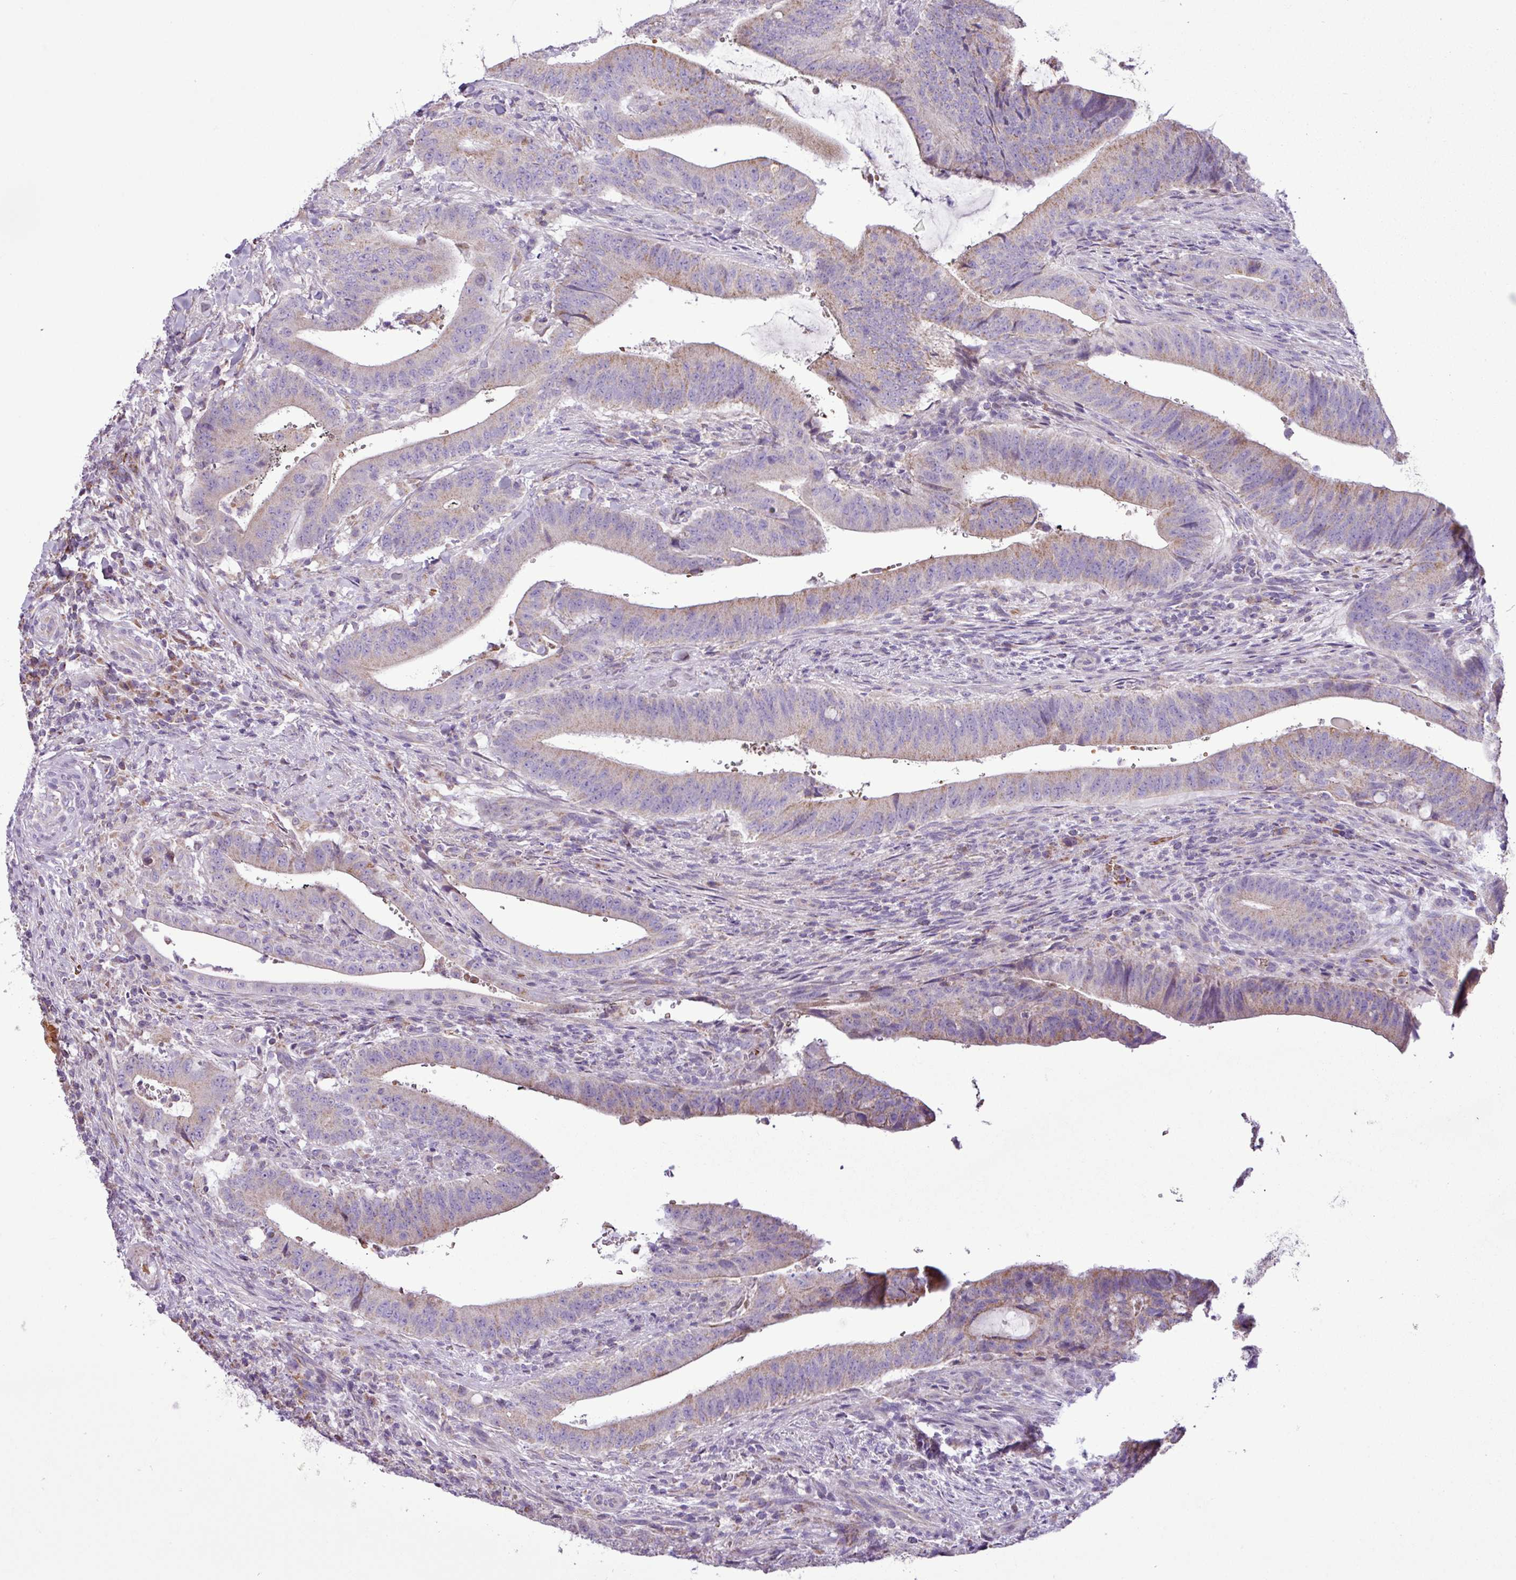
{"staining": {"intensity": "weak", "quantity": "25%-75%", "location": "cytoplasmic/membranous"}, "tissue": "colorectal cancer", "cell_type": "Tumor cells", "image_type": "cancer", "snomed": [{"axis": "morphology", "description": "Adenocarcinoma, NOS"}, {"axis": "topography", "description": "Colon"}], "caption": "Protein staining by immunohistochemistry (IHC) shows weak cytoplasmic/membranous expression in about 25%-75% of tumor cells in adenocarcinoma (colorectal).", "gene": "FAM183A", "patient": {"sex": "female", "age": 43}}